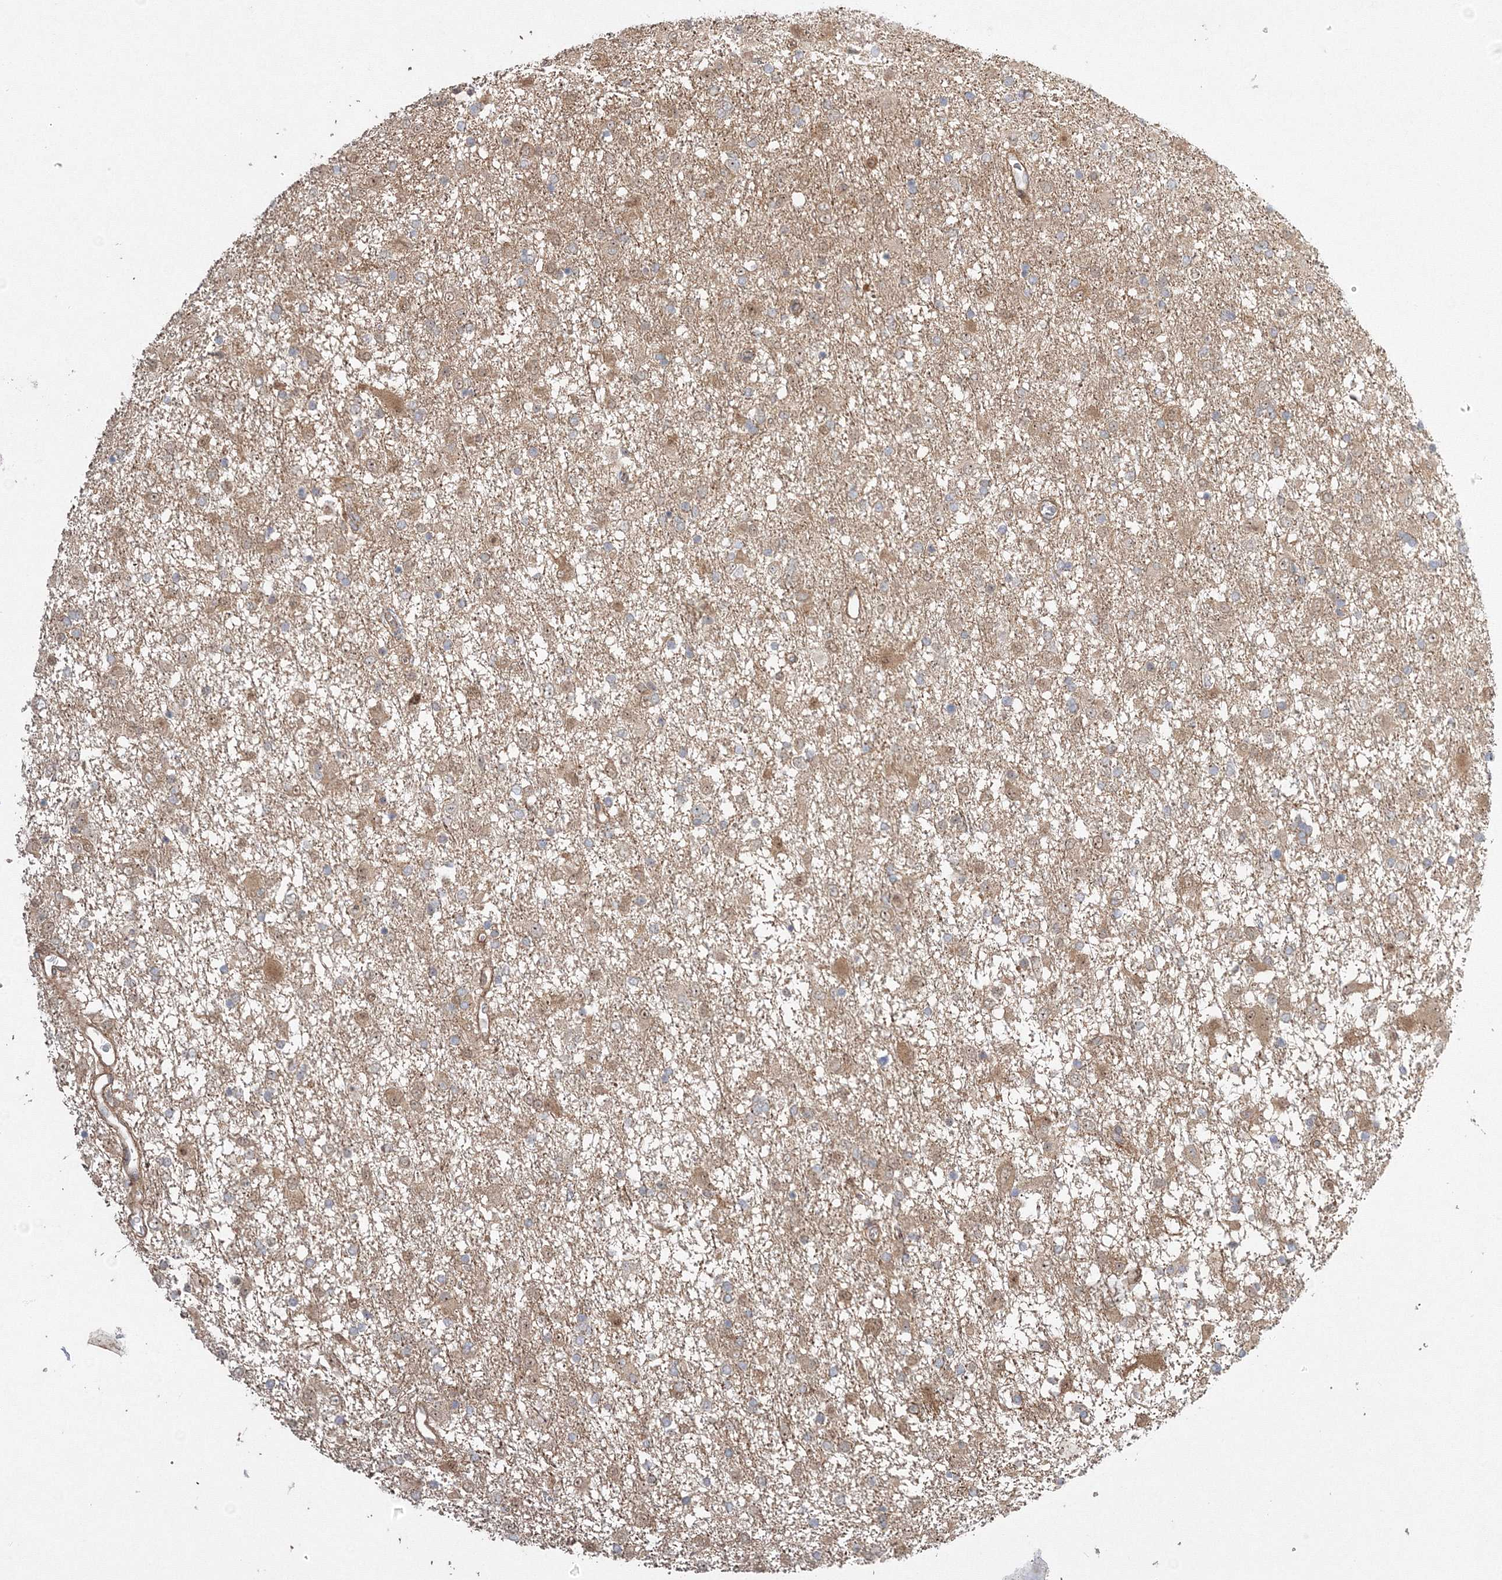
{"staining": {"intensity": "moderate", "quantity": "25%-75%", "location": "nuclear"}, "tissue": "glioma", "cell_type": "Tumor cells", "image_type": "cancer", "snomed": [{"axis": "morphology", "description": "Glioma, malignant, Low grade"}, {"axis": "topography", "description": "Brain"}], "caption": "Moderate nuclear protein staining is present in about 25%-75% of tumor cells in malignant low-grade glioma.", "gene": "NPM3", "patient": {"sex": "male", "age": 65}}